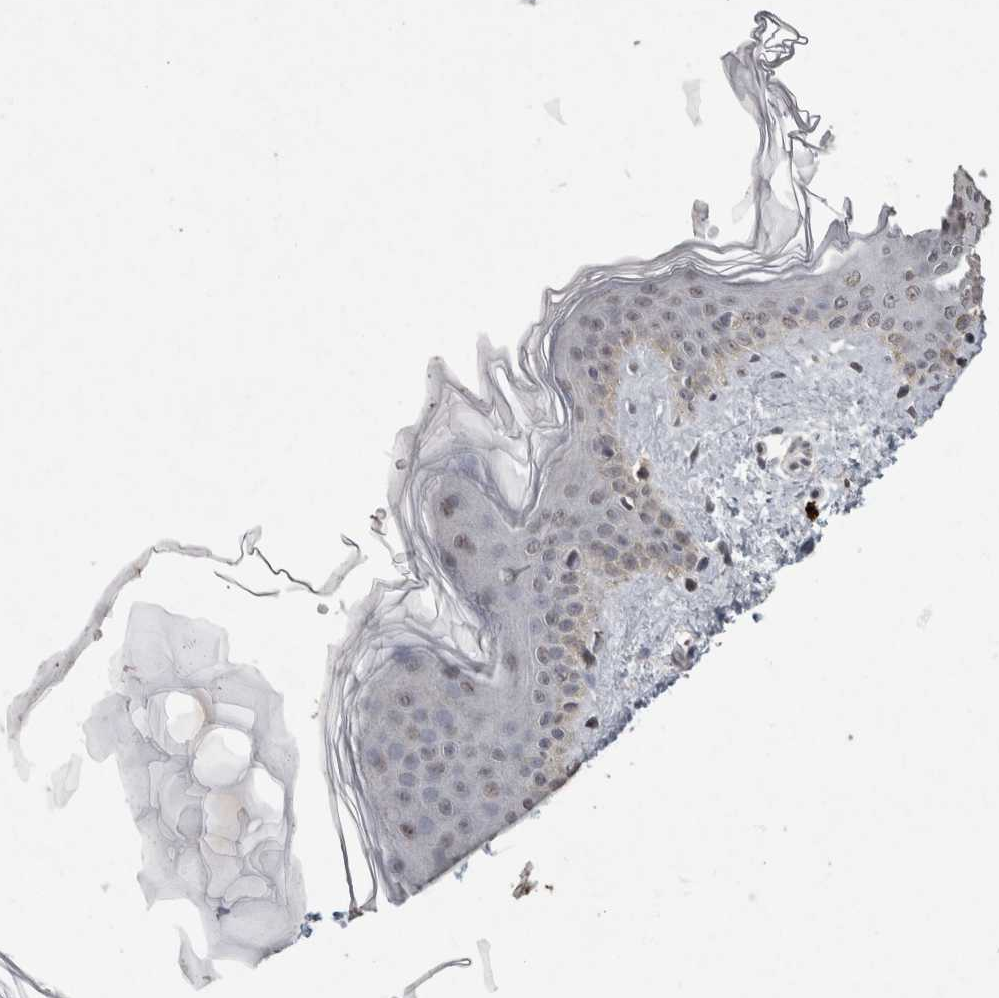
{"staining": {"intensity": "weak", "quantity": ">75%", "location": "cytoplasmic/membranous"}, "tissue": "skin", "cell_type": "Fibroblasts", "image_type": "normal", "snomed": [{"axis": "morphology", "description": "Normal tissue, NOS"}, {"axis": "topography", "description": "Skin"}], "caption": "Brown immunohistochemical staining in unremarkable skin shows weak cytoplasmic/membranous expression in approximately >75% of fibroblasts. The staining was performed using DAB (3,3'-diaminobenzidine), with brown indicating positive protein expression. Nuclei are stained blue with hematoxylin.", "gene": "MEP1A", "patient": {"sex": "female", "age": 46}}